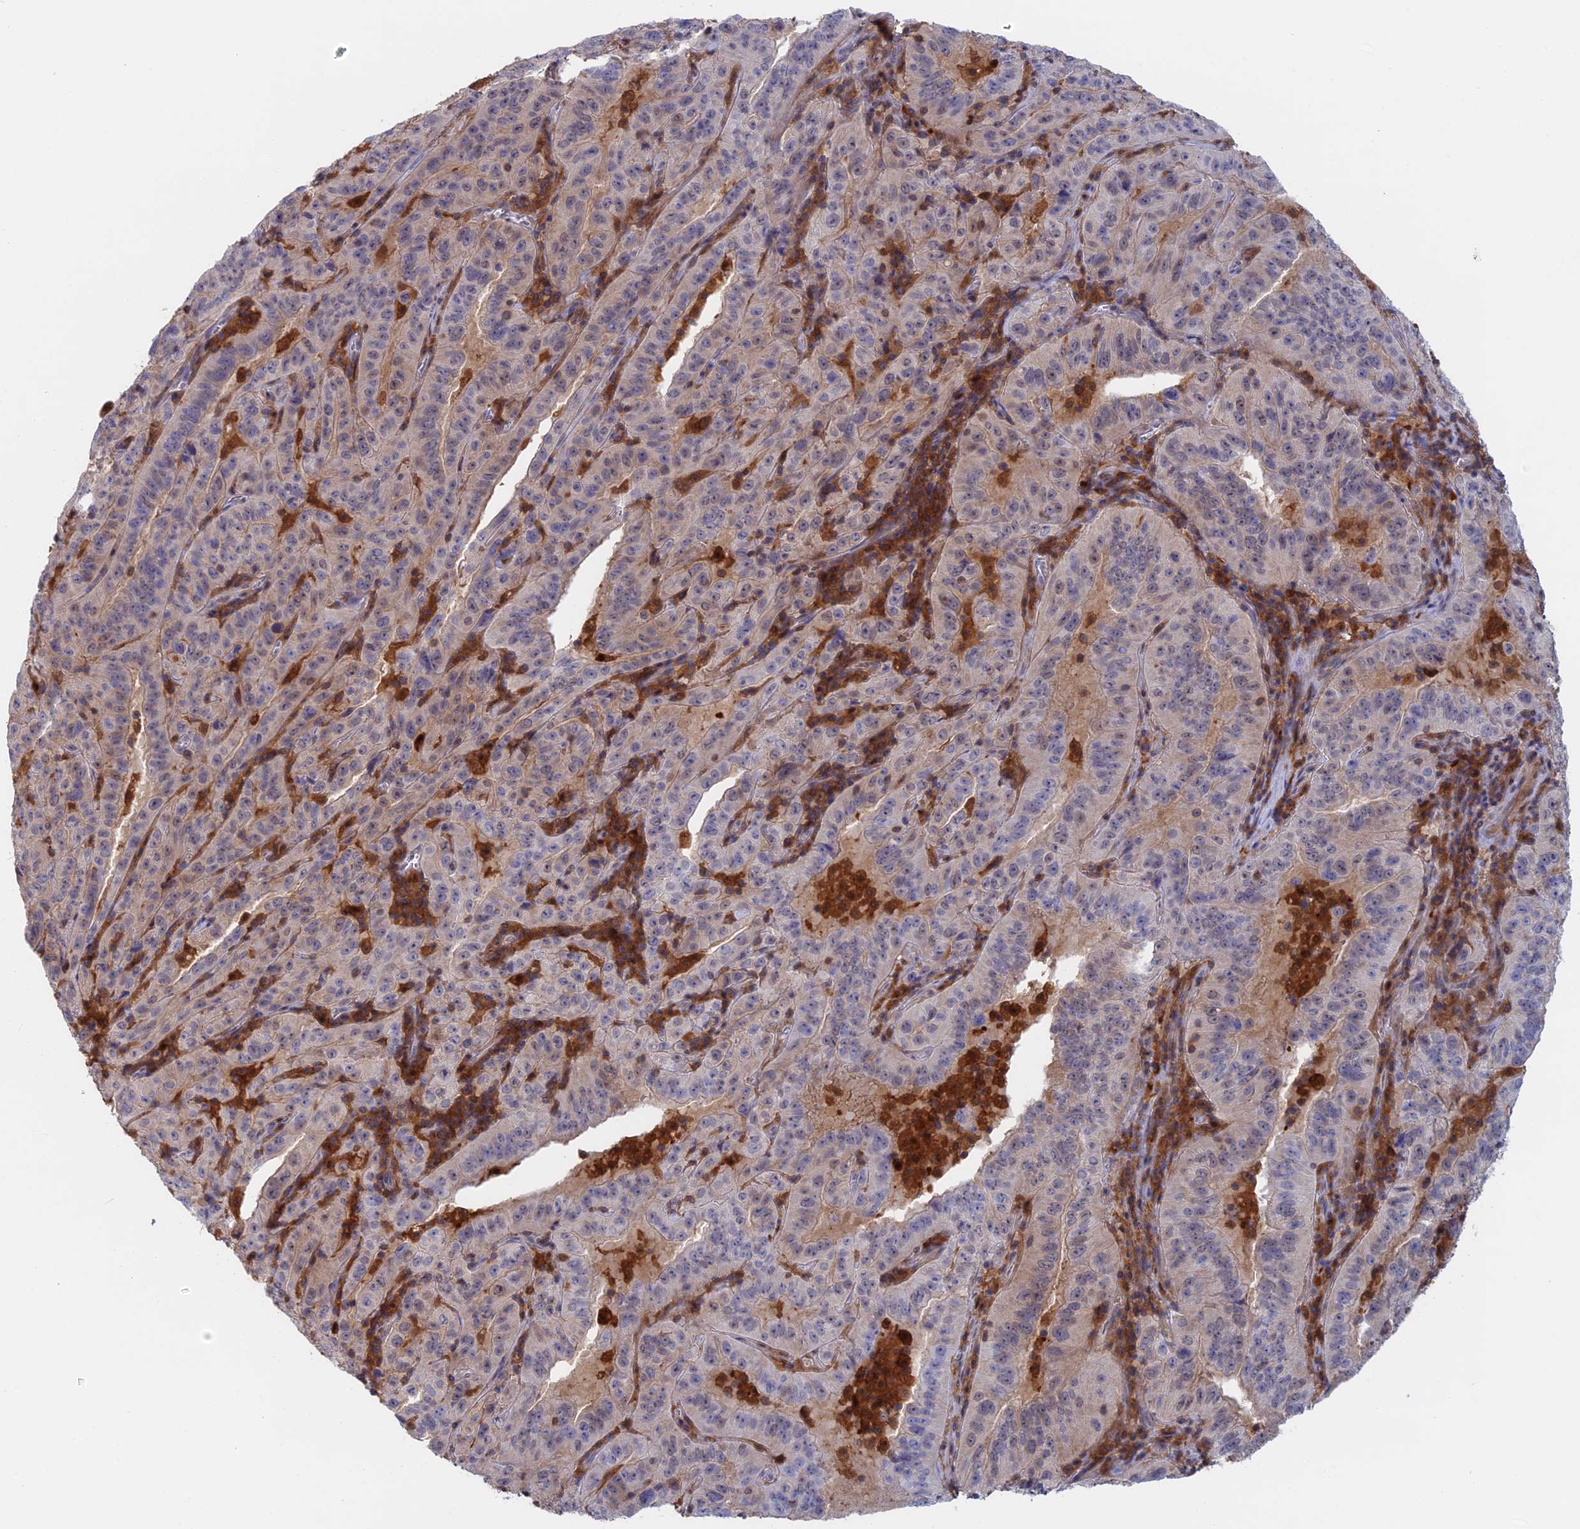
{"staining": {"intensity": "negative", "quantity": "none", "location": "none"}, "tissue": "pancreatic cancer", "cell_type": "Tumor cells", "image_type": "cancer", "snomed": [{"axis": "morphology", "description": "Adenocarcinoma, NOS"}, {"axis": "topography", "description": "Pancreas"}], "caption": "Tumor cells show no significant protein expression in pancreatic cancer (adenocarcinoma). (DAB (3,3'-diaminobenzidine) IHC with hematoxylin counter stain).", "gene": "BLVRA", "patient": {"sex": "male", "age": 63}}